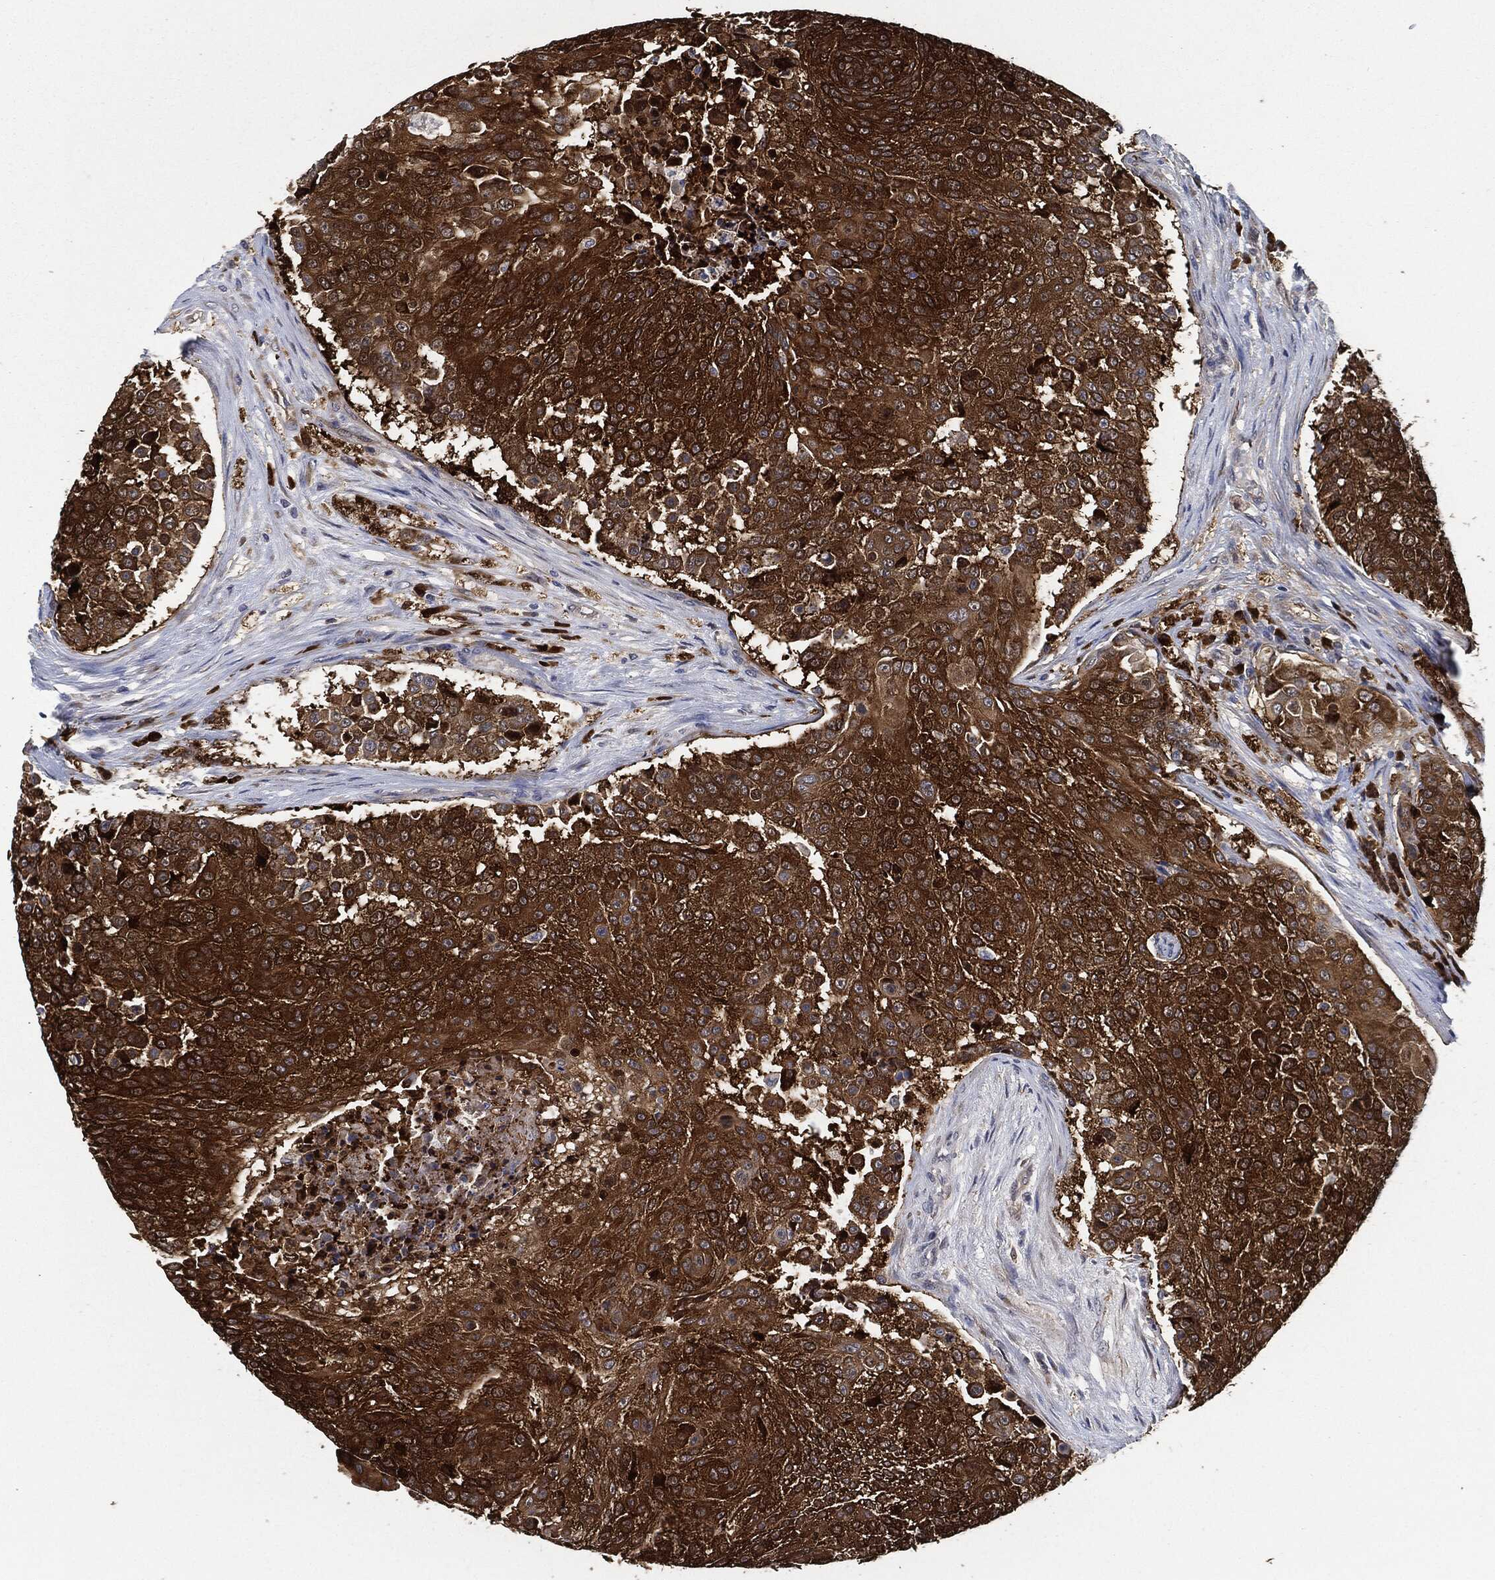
{"staining": {"intensity": "strong", "quantity": ">75%", "location": "cytoplasmic/membranous"}, "tissue": "urothelial cancer", "cell_type": "Tumor cells", "image_type": "cancer", "snomed": [{"axis": "morphology", "description": "Urothelial carcinoma, High grade"}, {"axis": "topography", "description": "Urinary bladder"}], "caption": "Immunohistochemistry (IHC) of human urothelial carcinoma (high-grade) displays high levels of strong cytoplasmic/membranous staining in about >75% of tumor cells.", "gene": "PRDX2", "patient": {"sex": "female", "age": 63}}